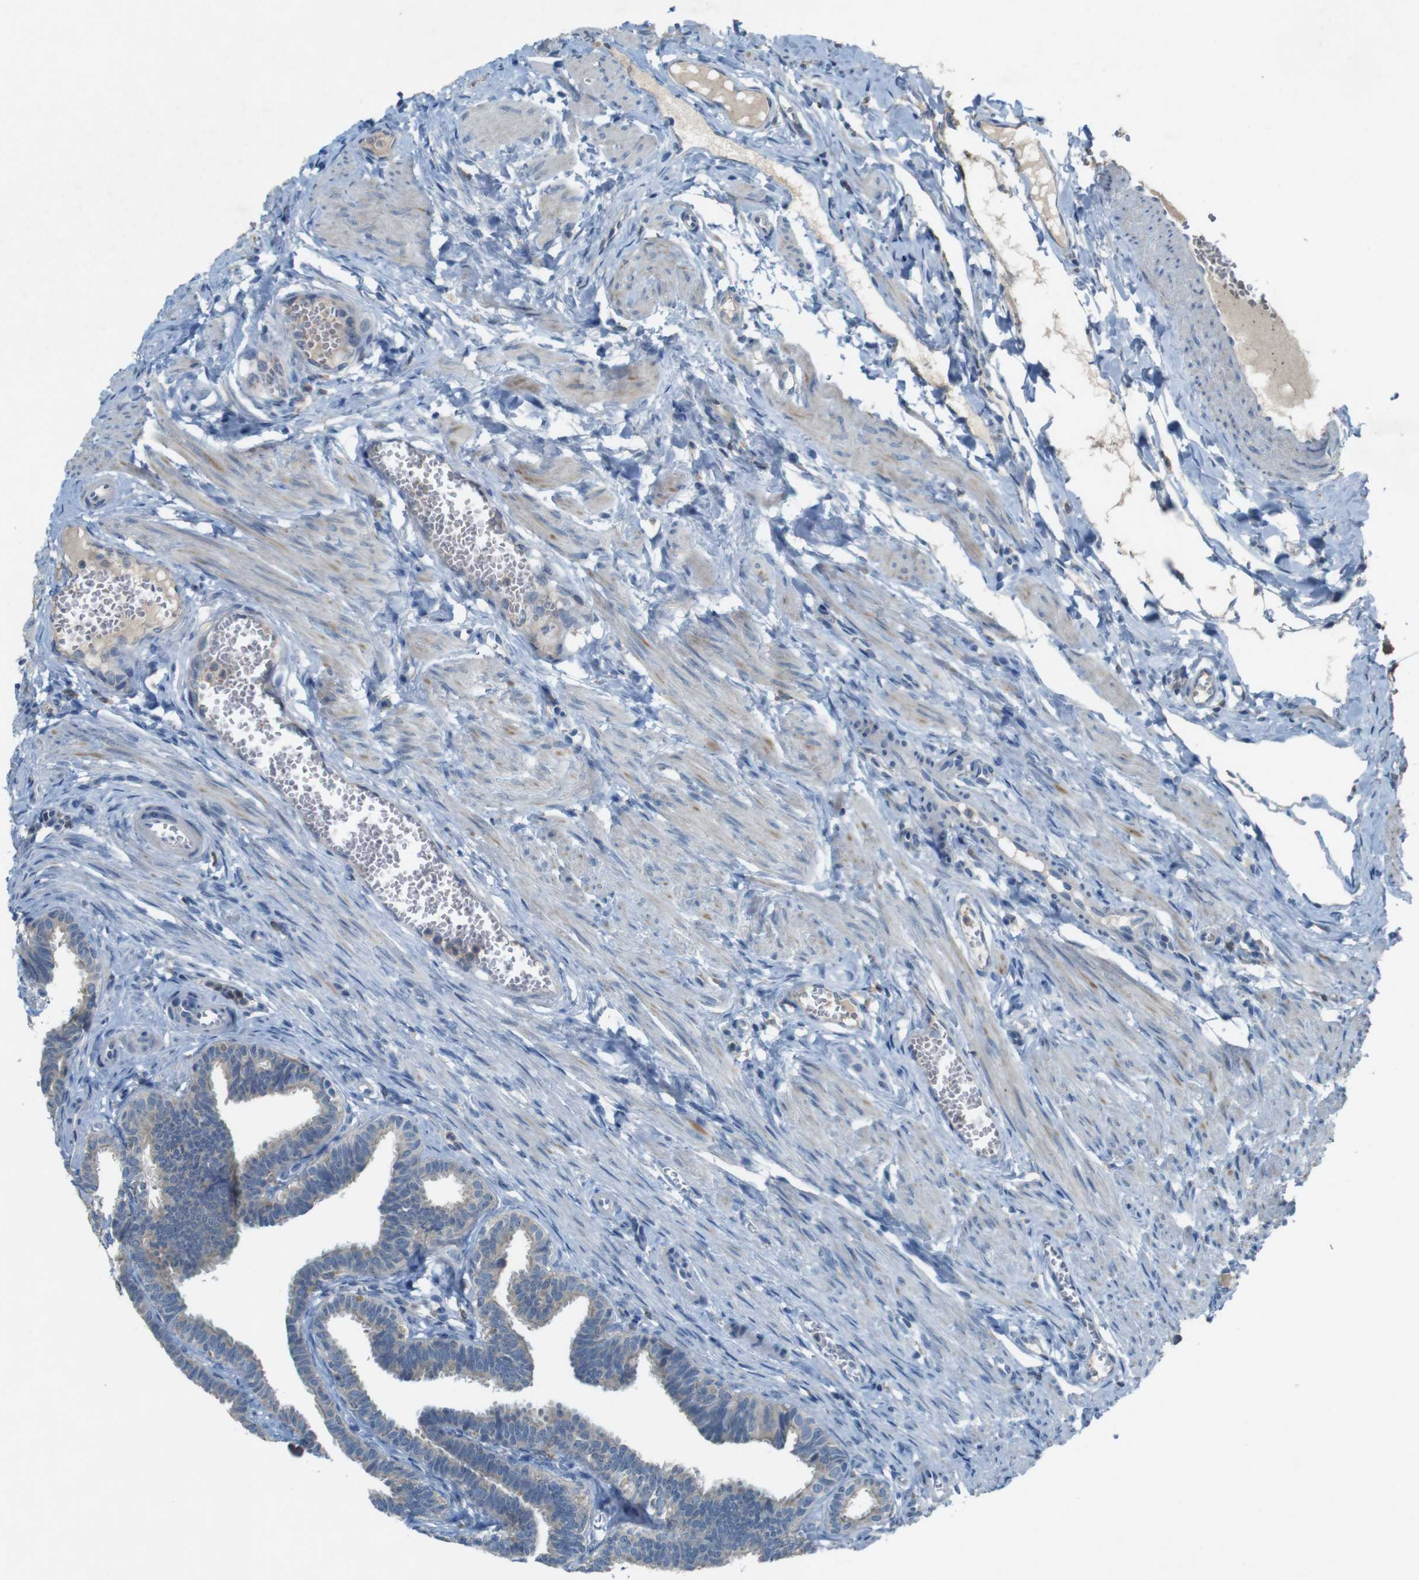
{"staining": {"intensity": "weak", "quantity": ">75%", "location": "cytoplasmic/membranous"}, "tissue": "fallopian tube", "cell_type": "Glandular cells", "image_type": "normal", "snomed": [{"axis": "morphology", "description": "Normal tissue, NOS"}, {"axis": "topography", "description": "Fallopian tube"}, {"axis": "topography", "description": "Ovary"}], "caption": "Immunohistochemistry micrograph of benign fallopian tube stained for a protein (brown), which demonstrates low levels of weak cytoplasmic/membranous staining in approximately >75% of glandular cells.", "gene": "MOGAT3", "patient": {"sex": "female", "age": 23}}